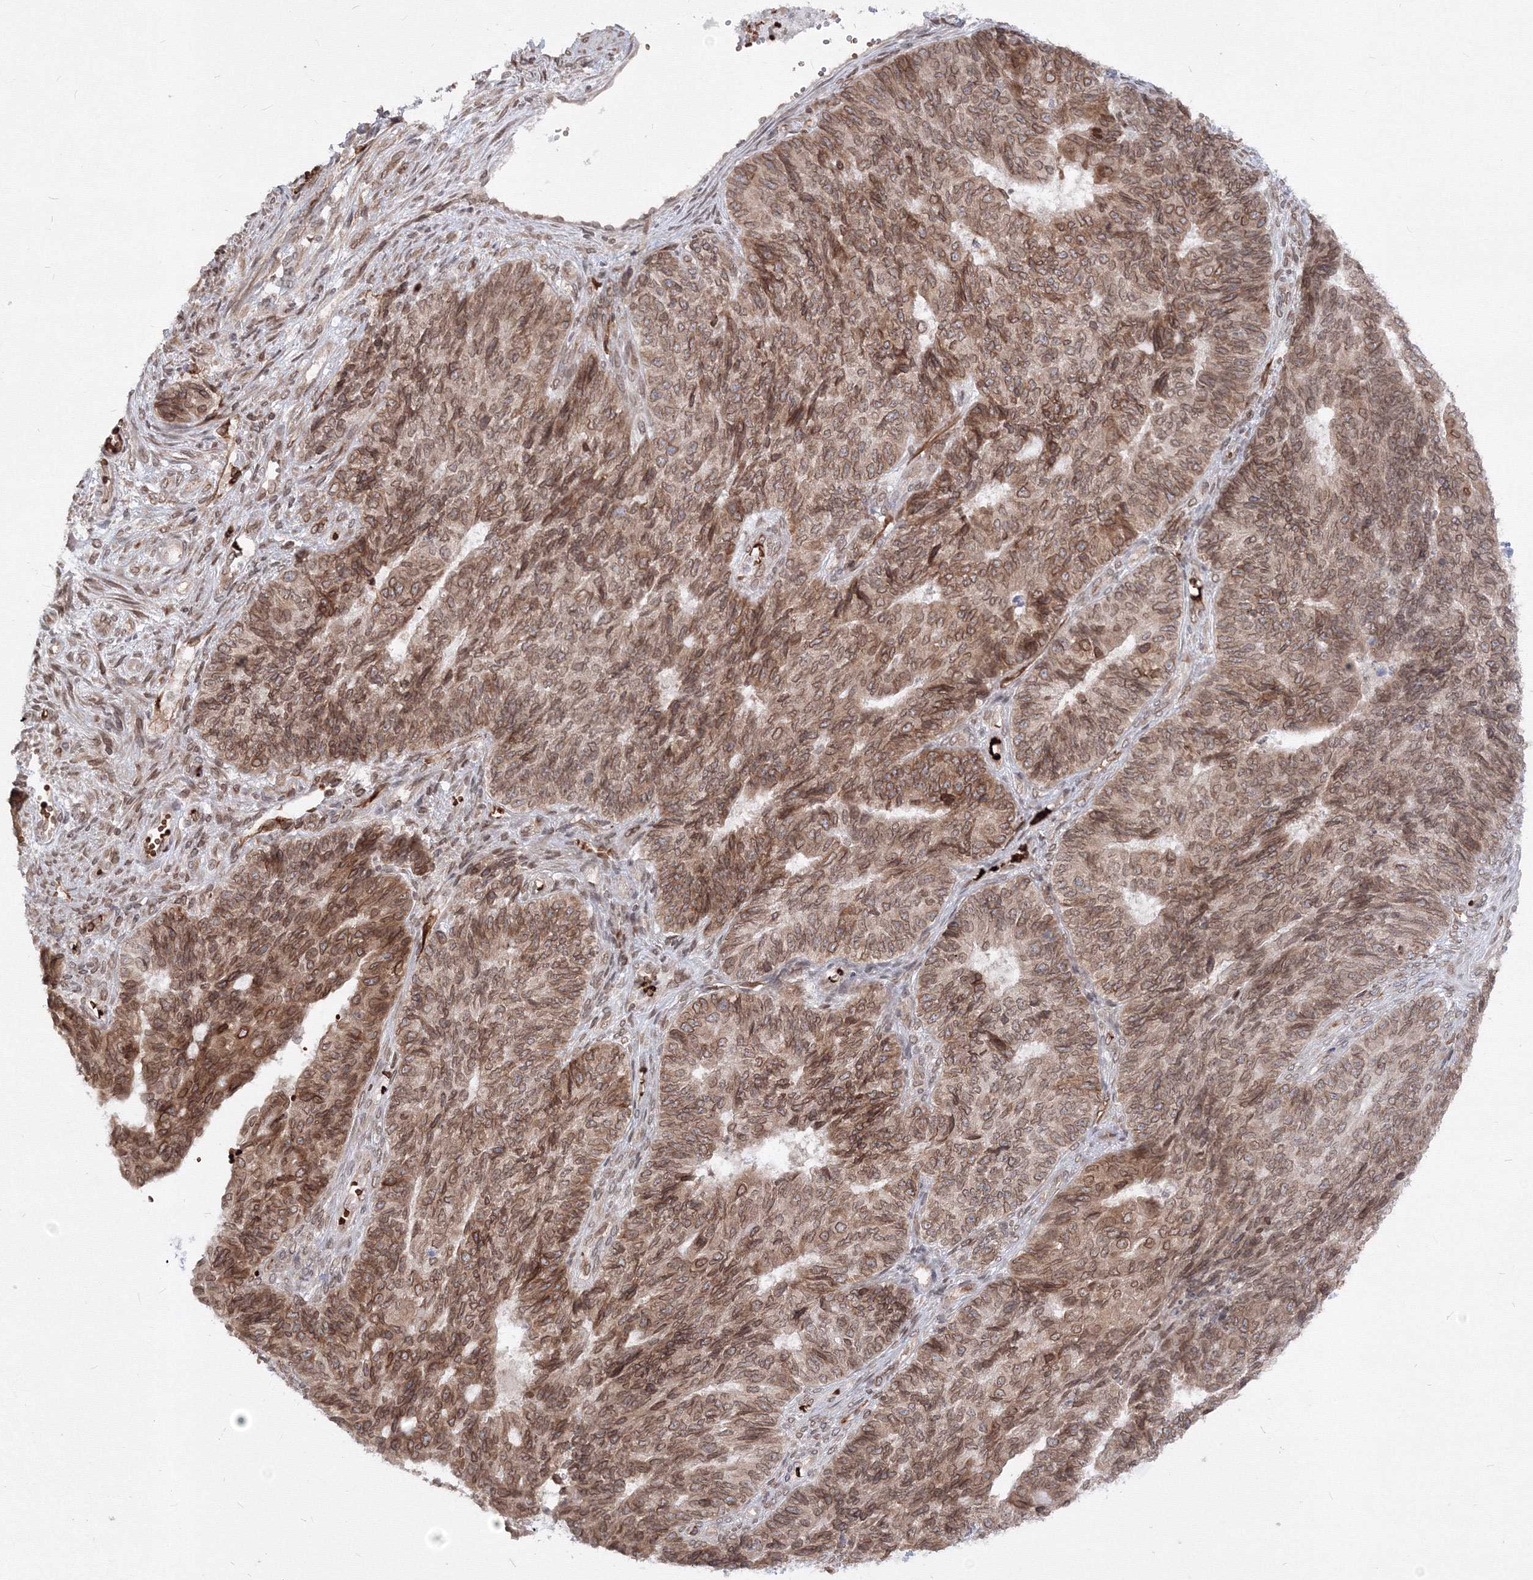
{"staining": {"intensity": "moderate", "quantity": ">75%", "location": "cytoplasmic/membranous,nuclear"}, "tissue": "endometrial cancer", "cell_type": "Tumor cells", "image_type": "cancer", "snomed": [{"axis": "morphology", "description": "Adenocarcinoma, NOS"}, {"axis": "topography", "description": "Endometrium"}], "caption": "Protein staining displays moderate cytoplasmic/membranous and nuclear positivity in approximately >75% of tumor cells in adenocarcinoma (endometrial).", "gene": "DNAJB2", "patient": {"sex": "female", "age": 32}}